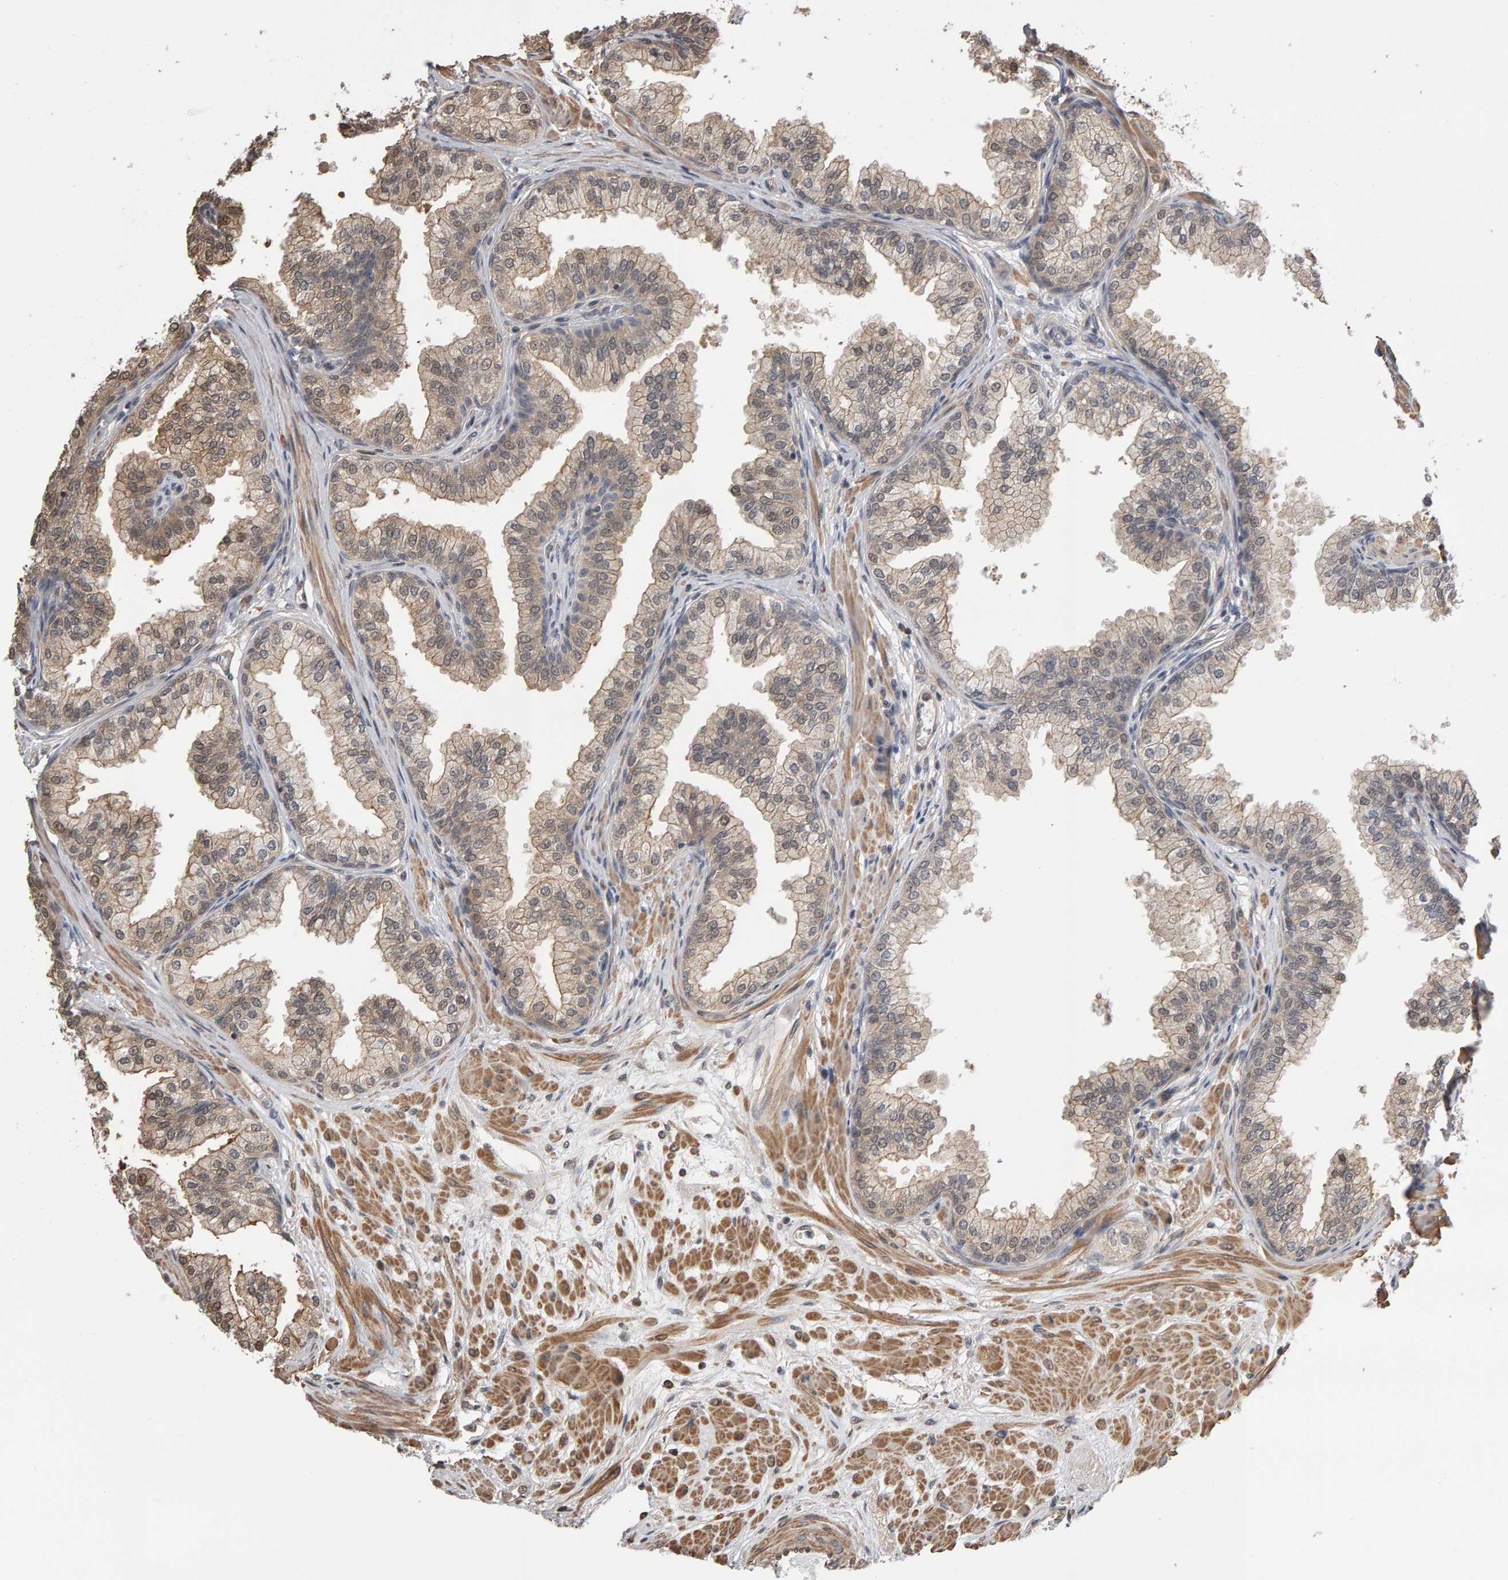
{"staining": {"intensity": "weak", "quantity": ">75%", "location": "cytoplasmic/membranous"}, "tissue": "prostate", "cell_type": "Glandular cells", "image_type": "normal", "snomed": [{"axis": "morphology", "description": "Normal tissue, NOS"}, {"axis": "morphology", "description": "Urothelial carcinoma, Low grade"}, {"axis": "topography", "description": "Urinary bladder"}, {"axis": "topography", "description": "Prostate"}], "caption": "Glandular cells demonstrate low levels of weak cytoplasmic/membranous expression in about >75% of cells in normal human prostate. (DAB (3,3'-diaminobenzidine) IHC, brown staining for protein, blue staining for nuclei).", "gene": "COASY", "patient": {"sex": "male", "age": 60}}